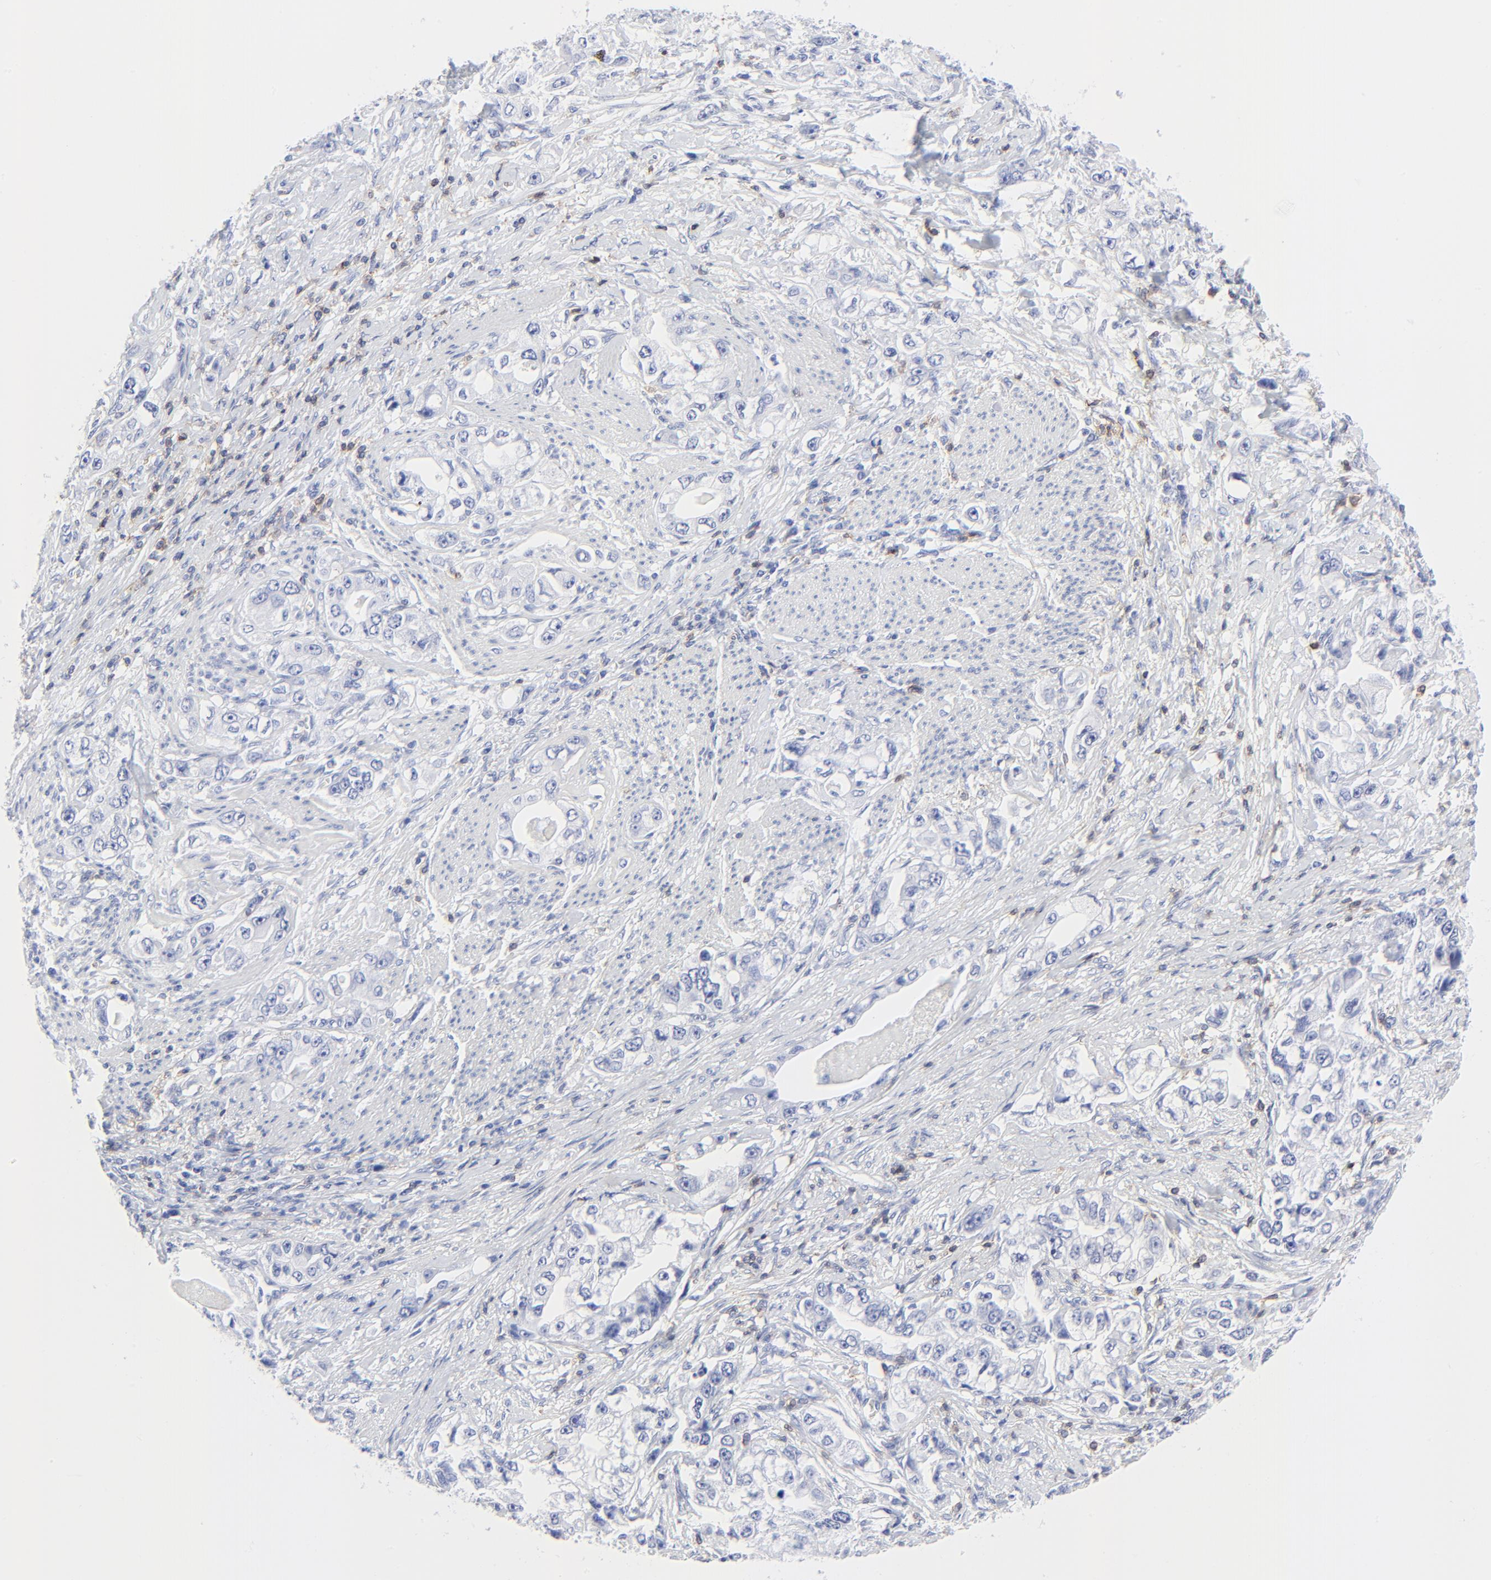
{"staining": {"intensity": "negative", "quantity": "none", "location": "none"}, "tissue": "stomach cancer", "cell_type": "Tumor cells", "image_type": "cancer", "snomed": [{"axis": "morphology", "description": "Adenocarcinoma, NOS"}, {"axis": "topography", "description": "Stomach, lower"}], "caption": "Tumor cells show no significant protein expression in stomach adenocarcinoma.", "gene": "LCK", "patient": {"sex": "female", "age": 93}}